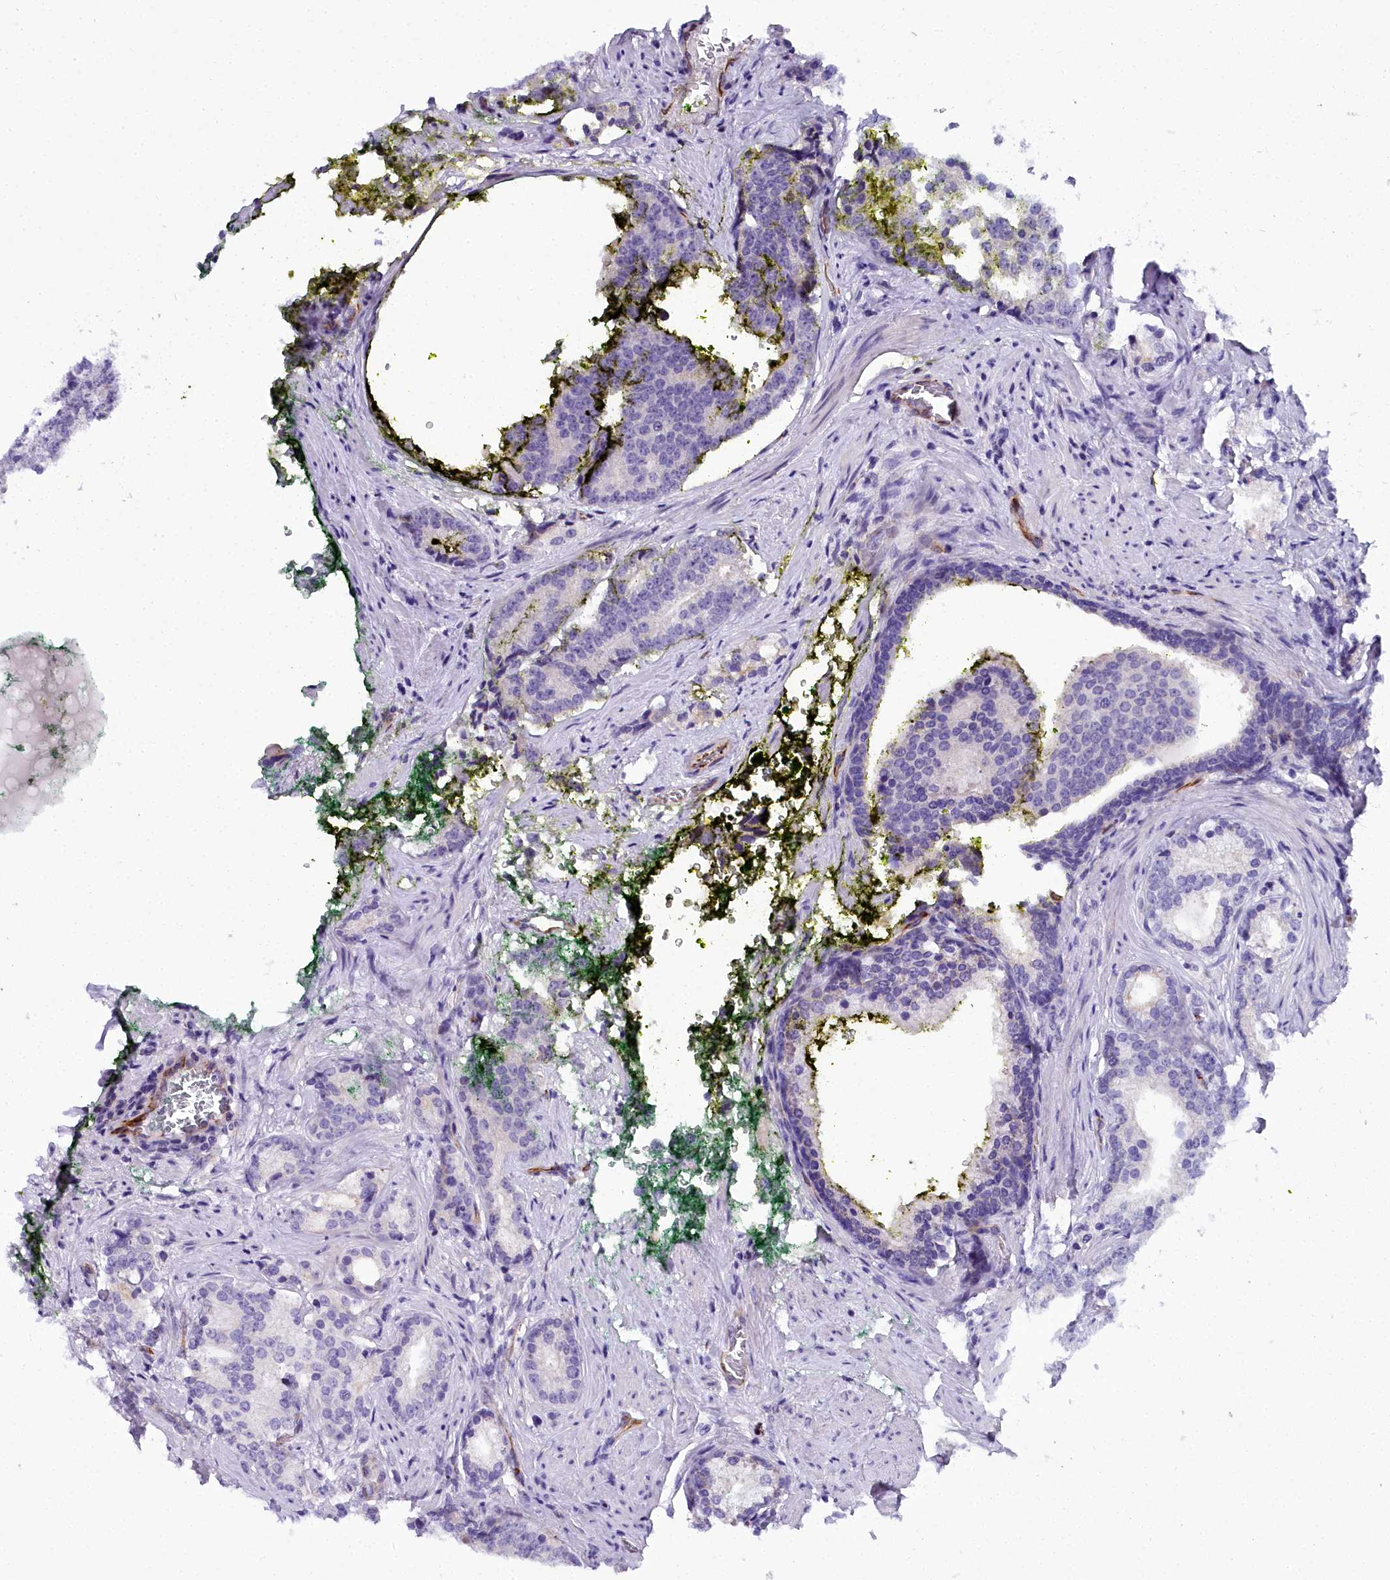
{"staining": {"intensity": "negative", "quantity": "none", "location": "none"}, "tissue": "prostate cancer", "cell_type": "Tumor cells", "image_type": "cancer", "snomed": [{"axis": "morphology", "description": "Adenocarcinoma, Low grade"}, {"axis": "topography", "description": "Prostate"}], "caption": "An immunohistochemistry photomicrograph of low-grade adenocarcinoma (prostate) is shown. There is no staining in tumor cells of low-grade adenocarcinoma (prostate).", "gene": "TIMM22", "patient": {"sex": "male", "age": 71}}